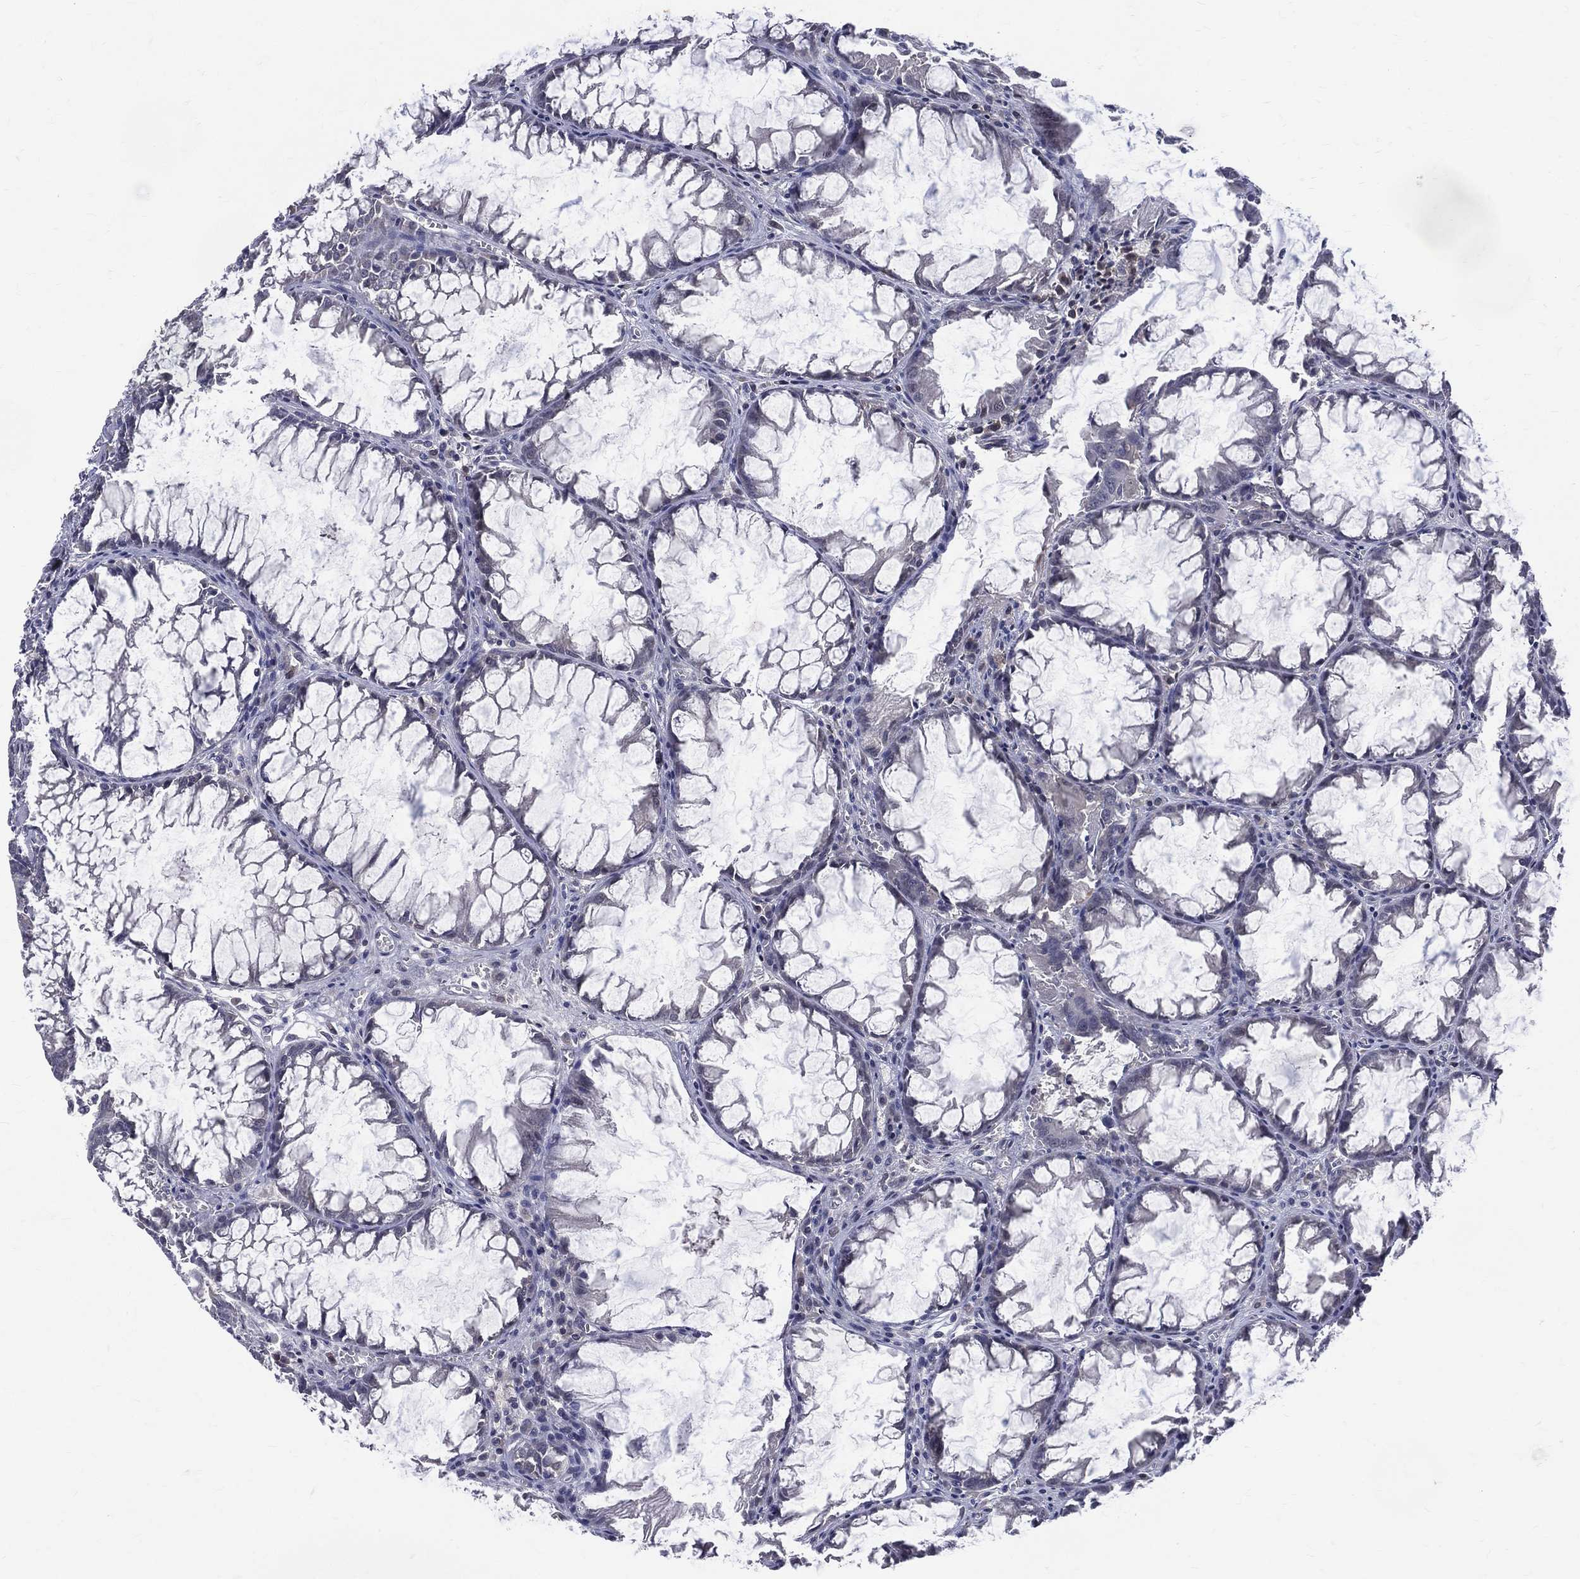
{"staining": {"intensity": "negative", "quantity": "none", "location": "none"}, "tissue": "colorectal cancer", "cell_type": "Tumor cells", "image_type": "cancer", "snomed": [{"axis": "morphology", "description": "Adenocarcinoma, NOS"}, {"axis": "topography", "description": "Rectum"}], "caption": "The immunohistochemistry micrograph has no significant staining in tumor cells of colorectal adenocarcinoma tissue.", "gene": "DLG4", "patient": {"sex": "male", "age": 67}}